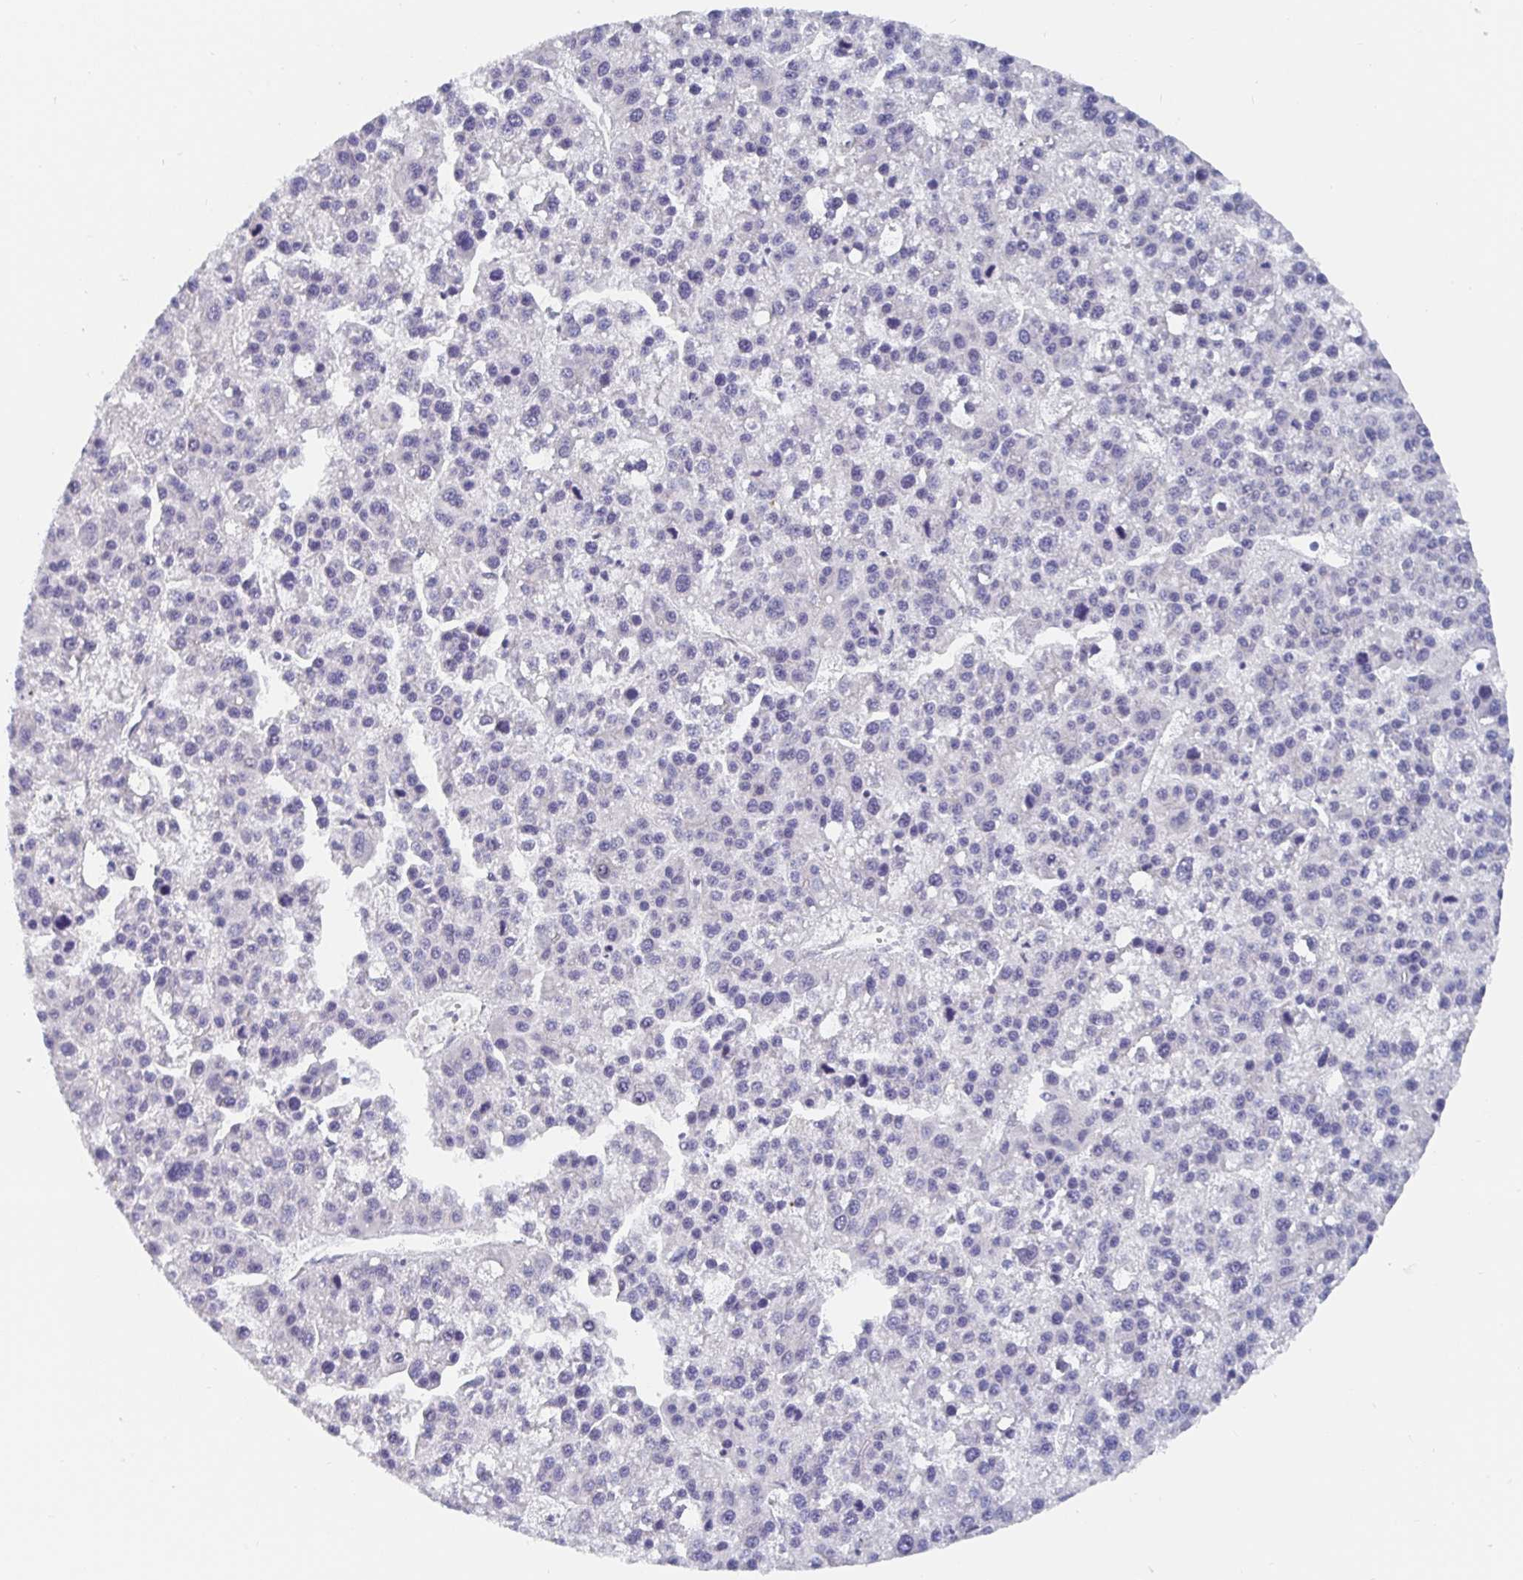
{"staining": {"intensity": "negative", "quantity": "none", "location": "none"}, "tissue": "liver cancer", "cell_type": "Tumor cells", "image_type": "cancer", "snomed": [{"axis": "morphology", "description": "Carcinoma, Hepatocellular, NOS"}, {"axis": "topography", "description": "Liver"}], "caption": "Tumor cells are negative for brown protein staining in hepatocellular carcinoma (liver).", "gene": "MEIS1", "patient": {"sex": "female", "age": 58}}